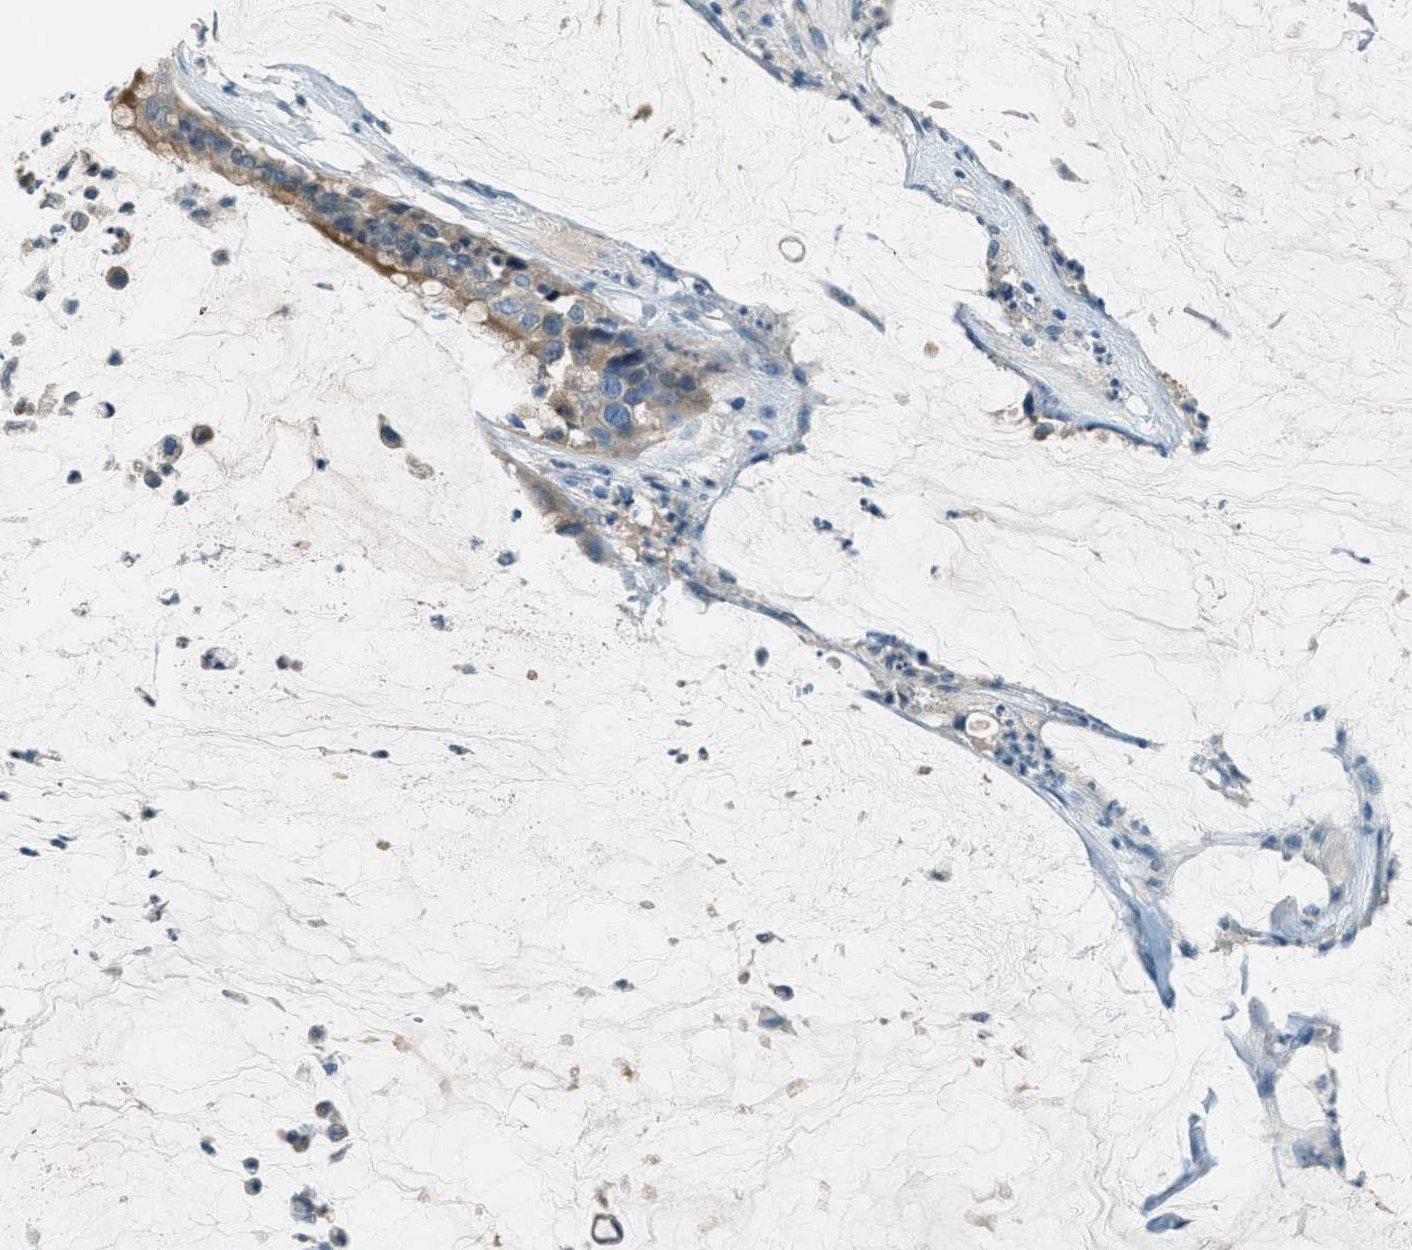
{"staining": {"intensity": "moderate", "quantity": ">75%", "location": "cytoplasmic/membranous"}, "tissue": "pancreatic cancer", "cell_type": "Tumor cells", "image_type": "cancer", "snomed": [{"axis": "morphology", "description": "Adenocarcinoma, NOS"}, {"axis": "topography", "description": "Pancreas"}], "caption": "A brown stain labels moderate cytoplasmic/membranous staining of a protein in pancreatic cancer tumor cells.", "gene": "MSLN", "patient": {"sex": "male", "age": 41}}